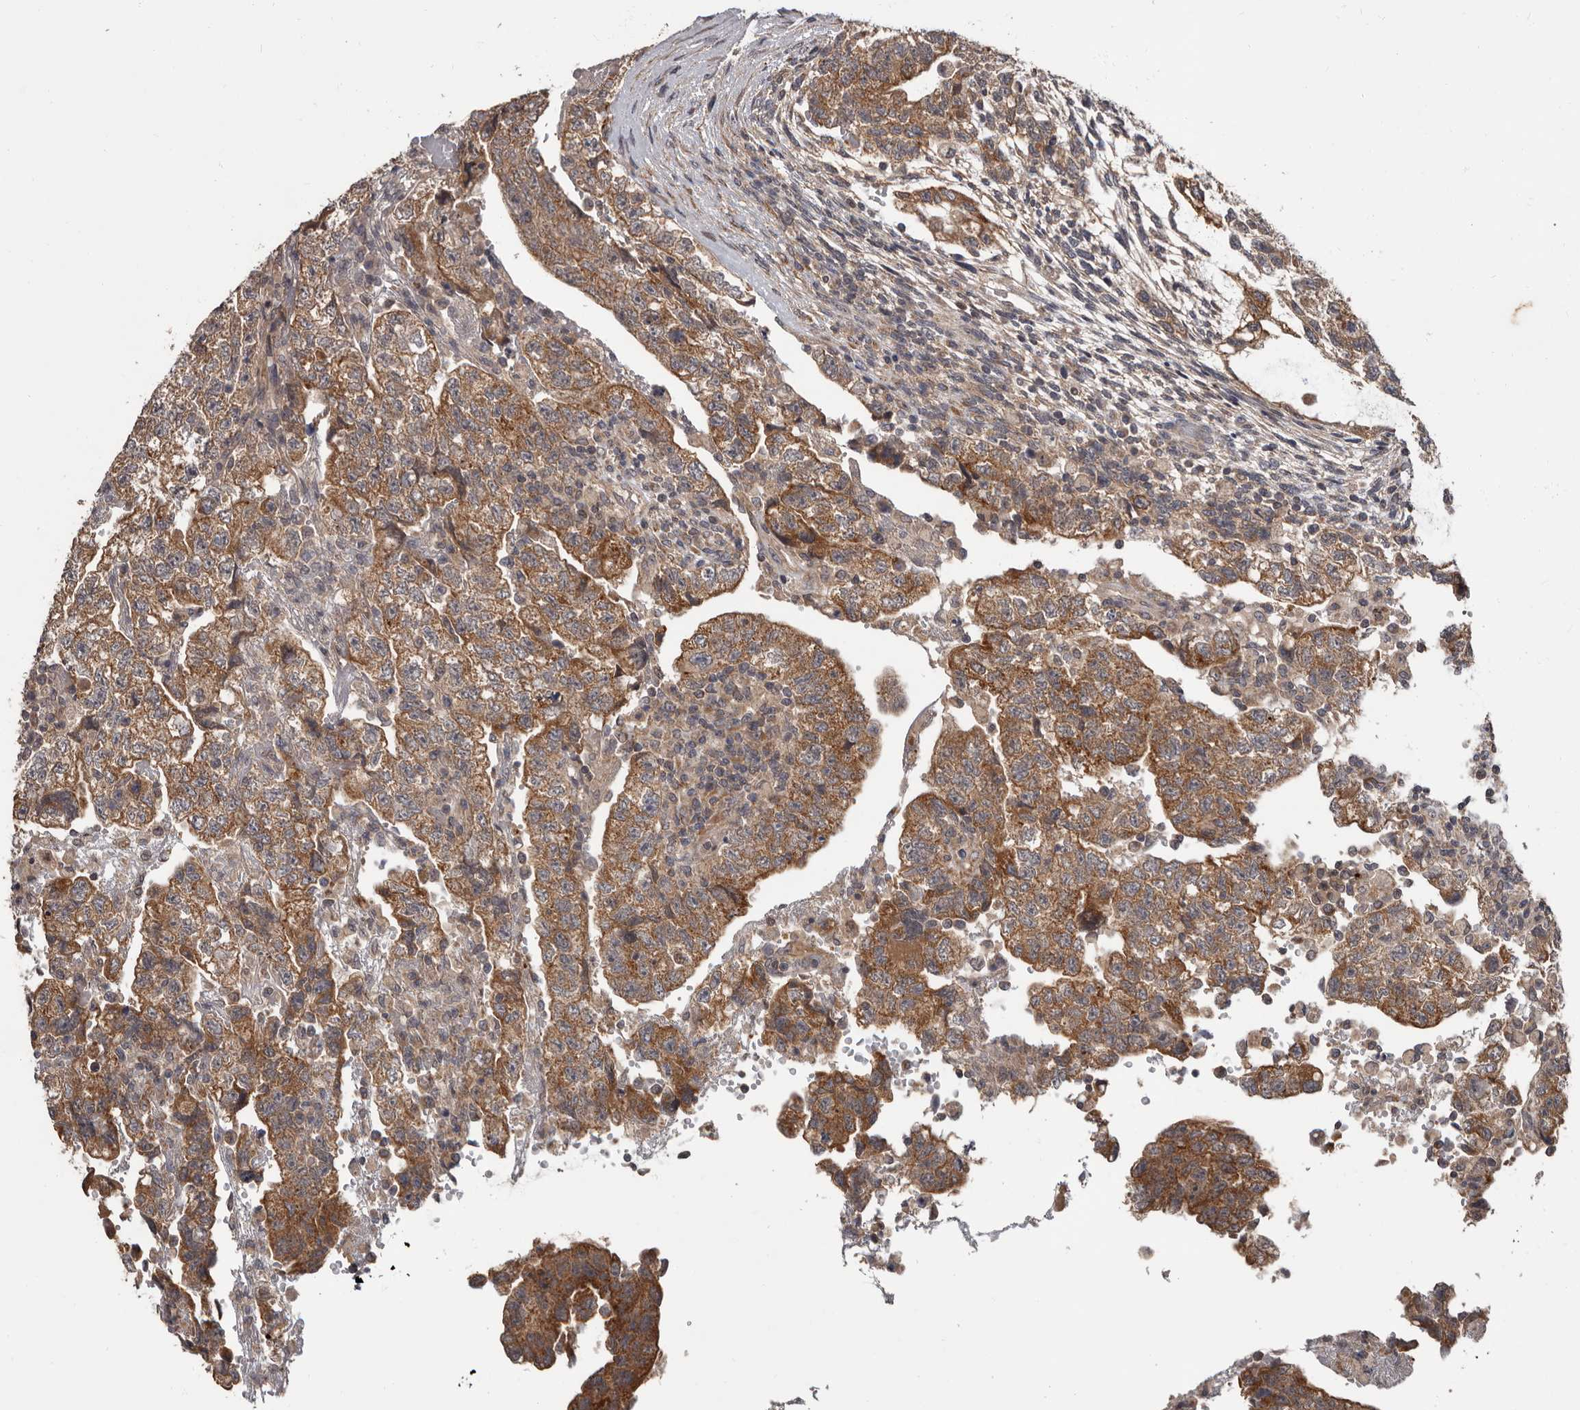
{"staining": {"intensity": "moderate", "quantity": ">75%", "location": "cytoplasmic/membranous"}, "tissue": "testis cancer", "cell_type": "Tumor cells", "image_type": "cancer", "snomed": [{"axis": "morphology", "description": "Normal tissue, NOS"}, {"axis": "morphology", "description": "Carcinoma, Embryonal, NOS"}, {"axis": "topography", "description": "Testis"}], "caption": "An image of human testis cancer (embryonal carcinoma) stained for a protein shows moderate cytoplasmic/membranous brown staining in tumor cells. (DAB IHC, brown staining for protein, blue staining for nuclei).", "gene": "FGFR4", "patient": {"sex": "male", "age": 36}}